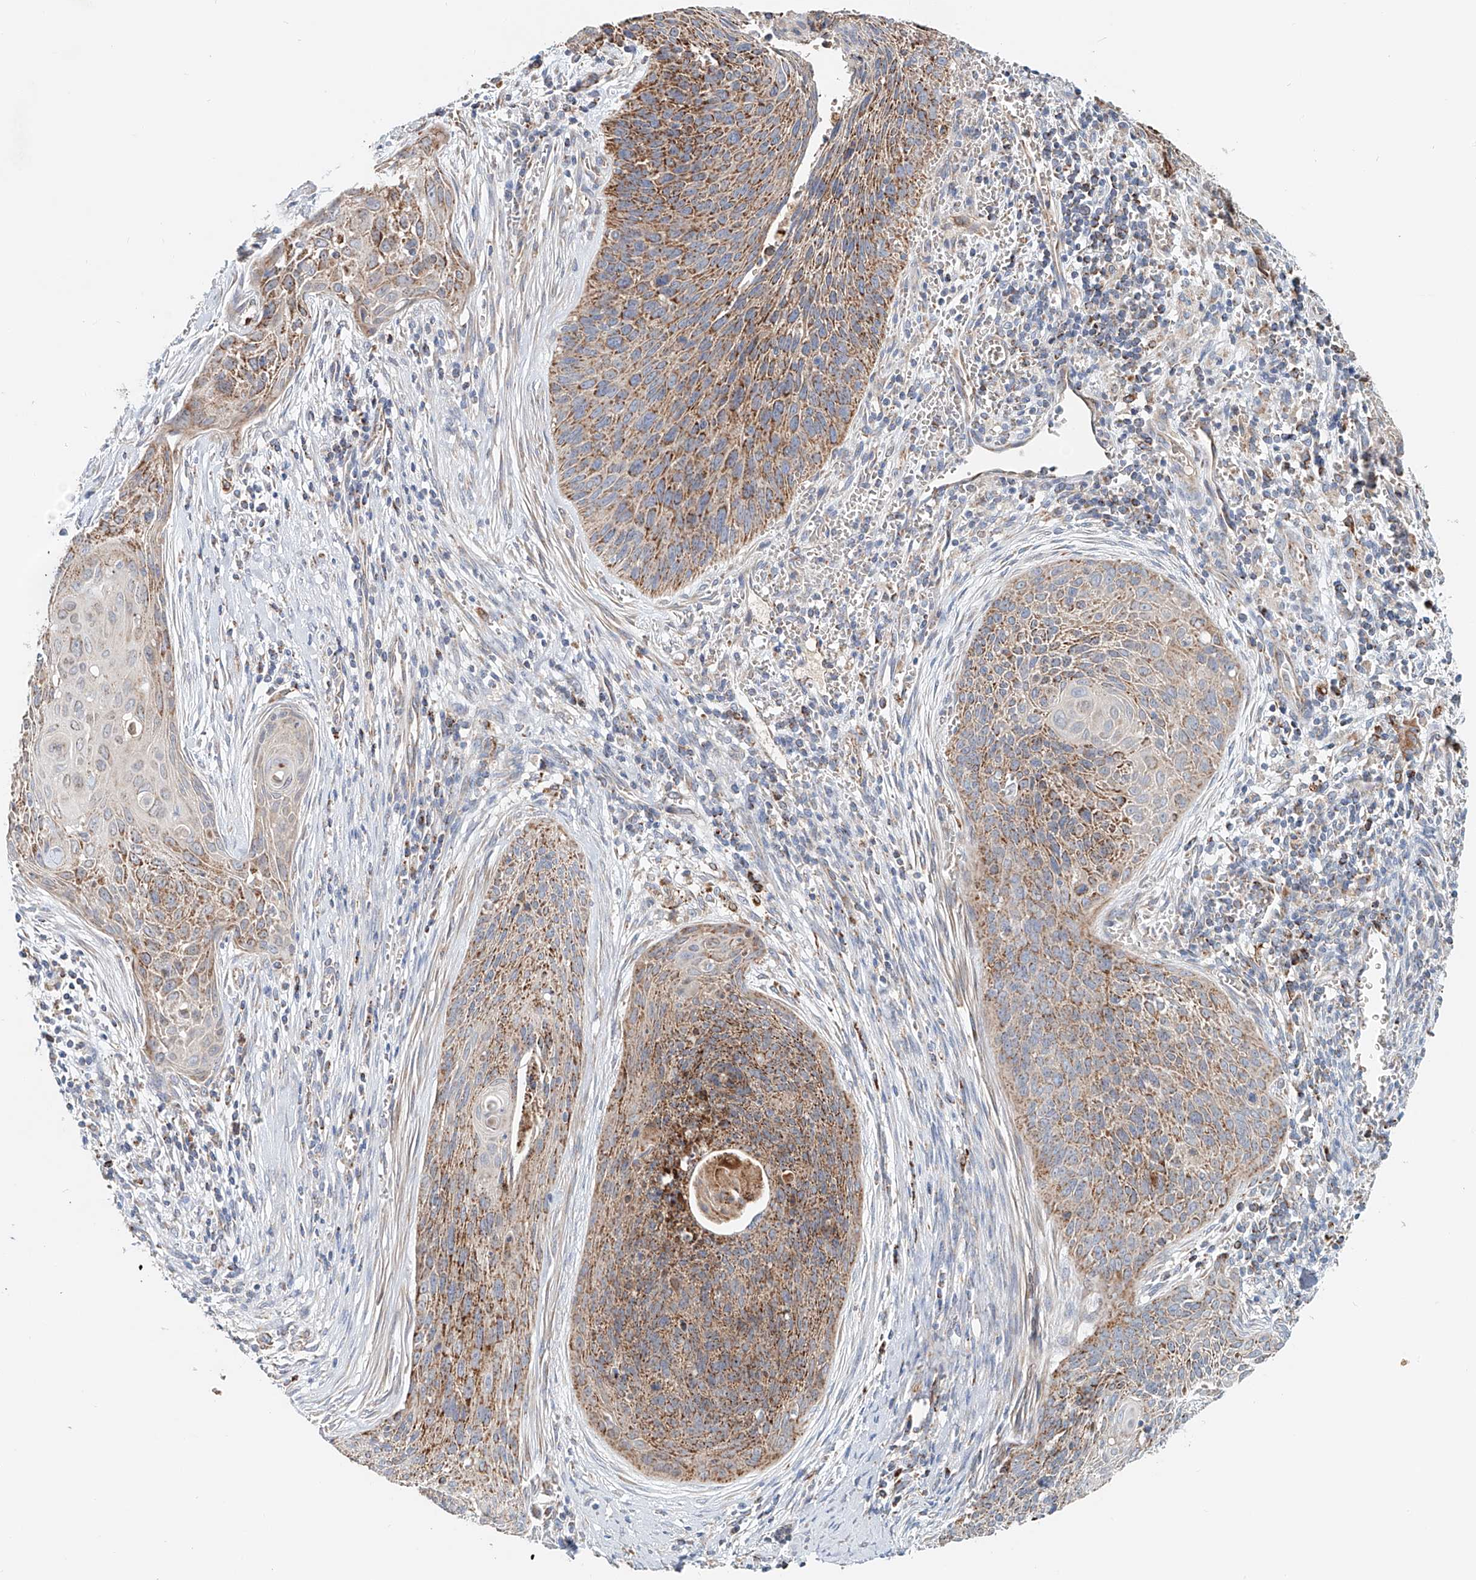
{"staining": {"intensity": "moderate", "quantity": ">75%", "location": "cytoplasmic/membranous"}, "tissue": "cervical cancer", "cell_type": "Tumor cells", "image_type": "cancer", "snomed": [{"axis": "morphology", "description": "Squamous cell carcinoma, NOS"}, {"axis": "topography", "description": "Cervix"}], "caption": "The histopathology image reveals immunohistochemical staining of cervical cancer. There is moderate cytoplasmic/membranous expression is seen in approximately >75% of tumor cells. (DAB (3,3'-diaminobenzidine) = brown stain, brightfield microscopy at high magnification).", "gene": "CARD10", "patient": {"sex": "female", "age": 55}}